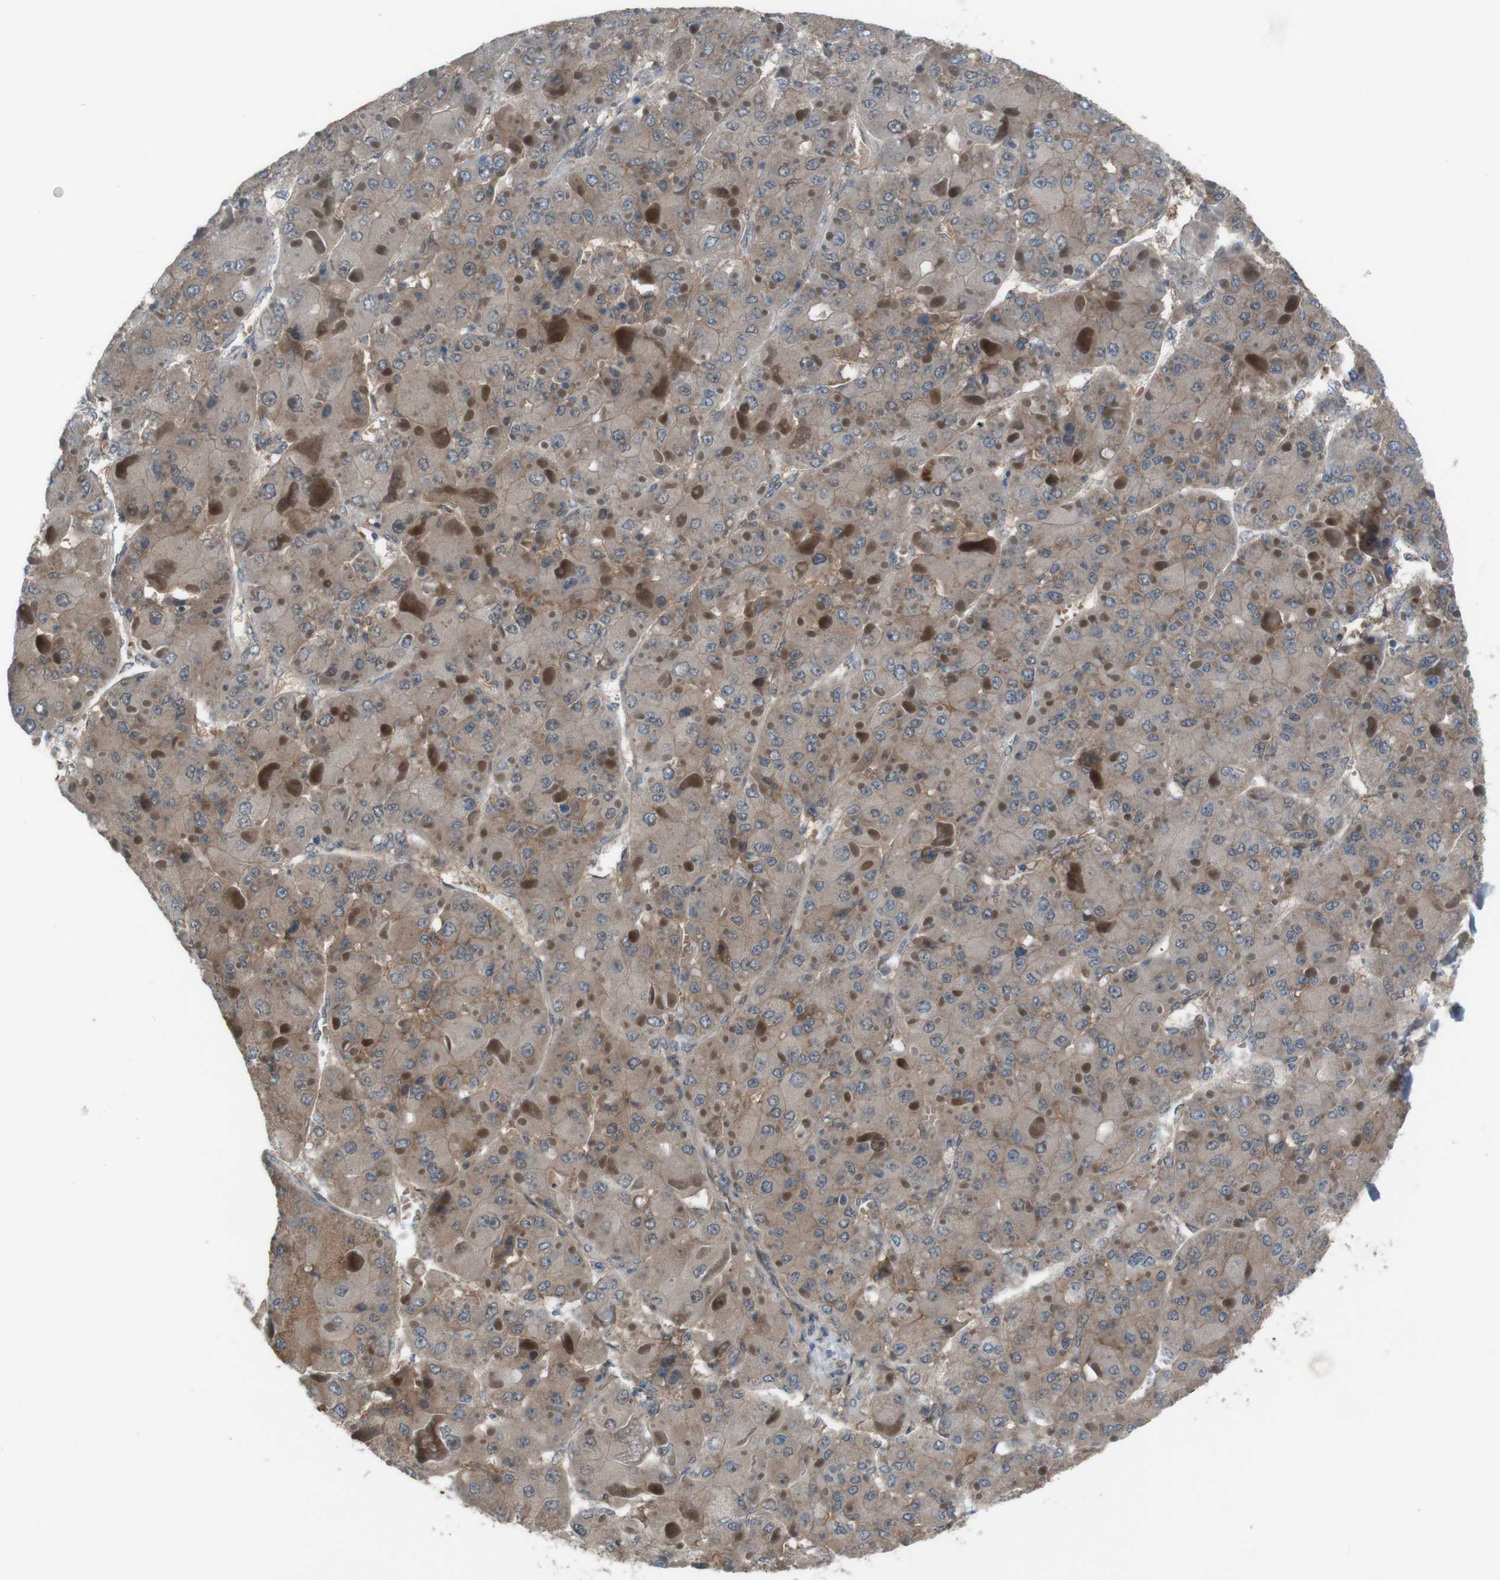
{"staining": {"intensity": "weak", "quantity": ">75%", "location": "cytoplasmic/membranous"}, "tissue": "liver cancer", "cell_type": "Tumor cells", "image_type": "cancer", "snomed": [{"axis": "morphology", "description": "Carcinoma, Hepatocellular, NOS"}, {"axis": "topography", "description": "Liver"}], "caption": "IHC staining of hepatocellular carcinoma (liver), which exhibits low levels of weak cytoplasmic/membranous positivity in approximately >75% of tumor cells indicating weak cytoplasmic/membranous protein expression. The staining was performed using DAB (brown) for protein detection and nuclei were counterstained in hematoxylin (blue).", "gene": "ATP2B1", "patient": {"sex": "female", "age": 73}}